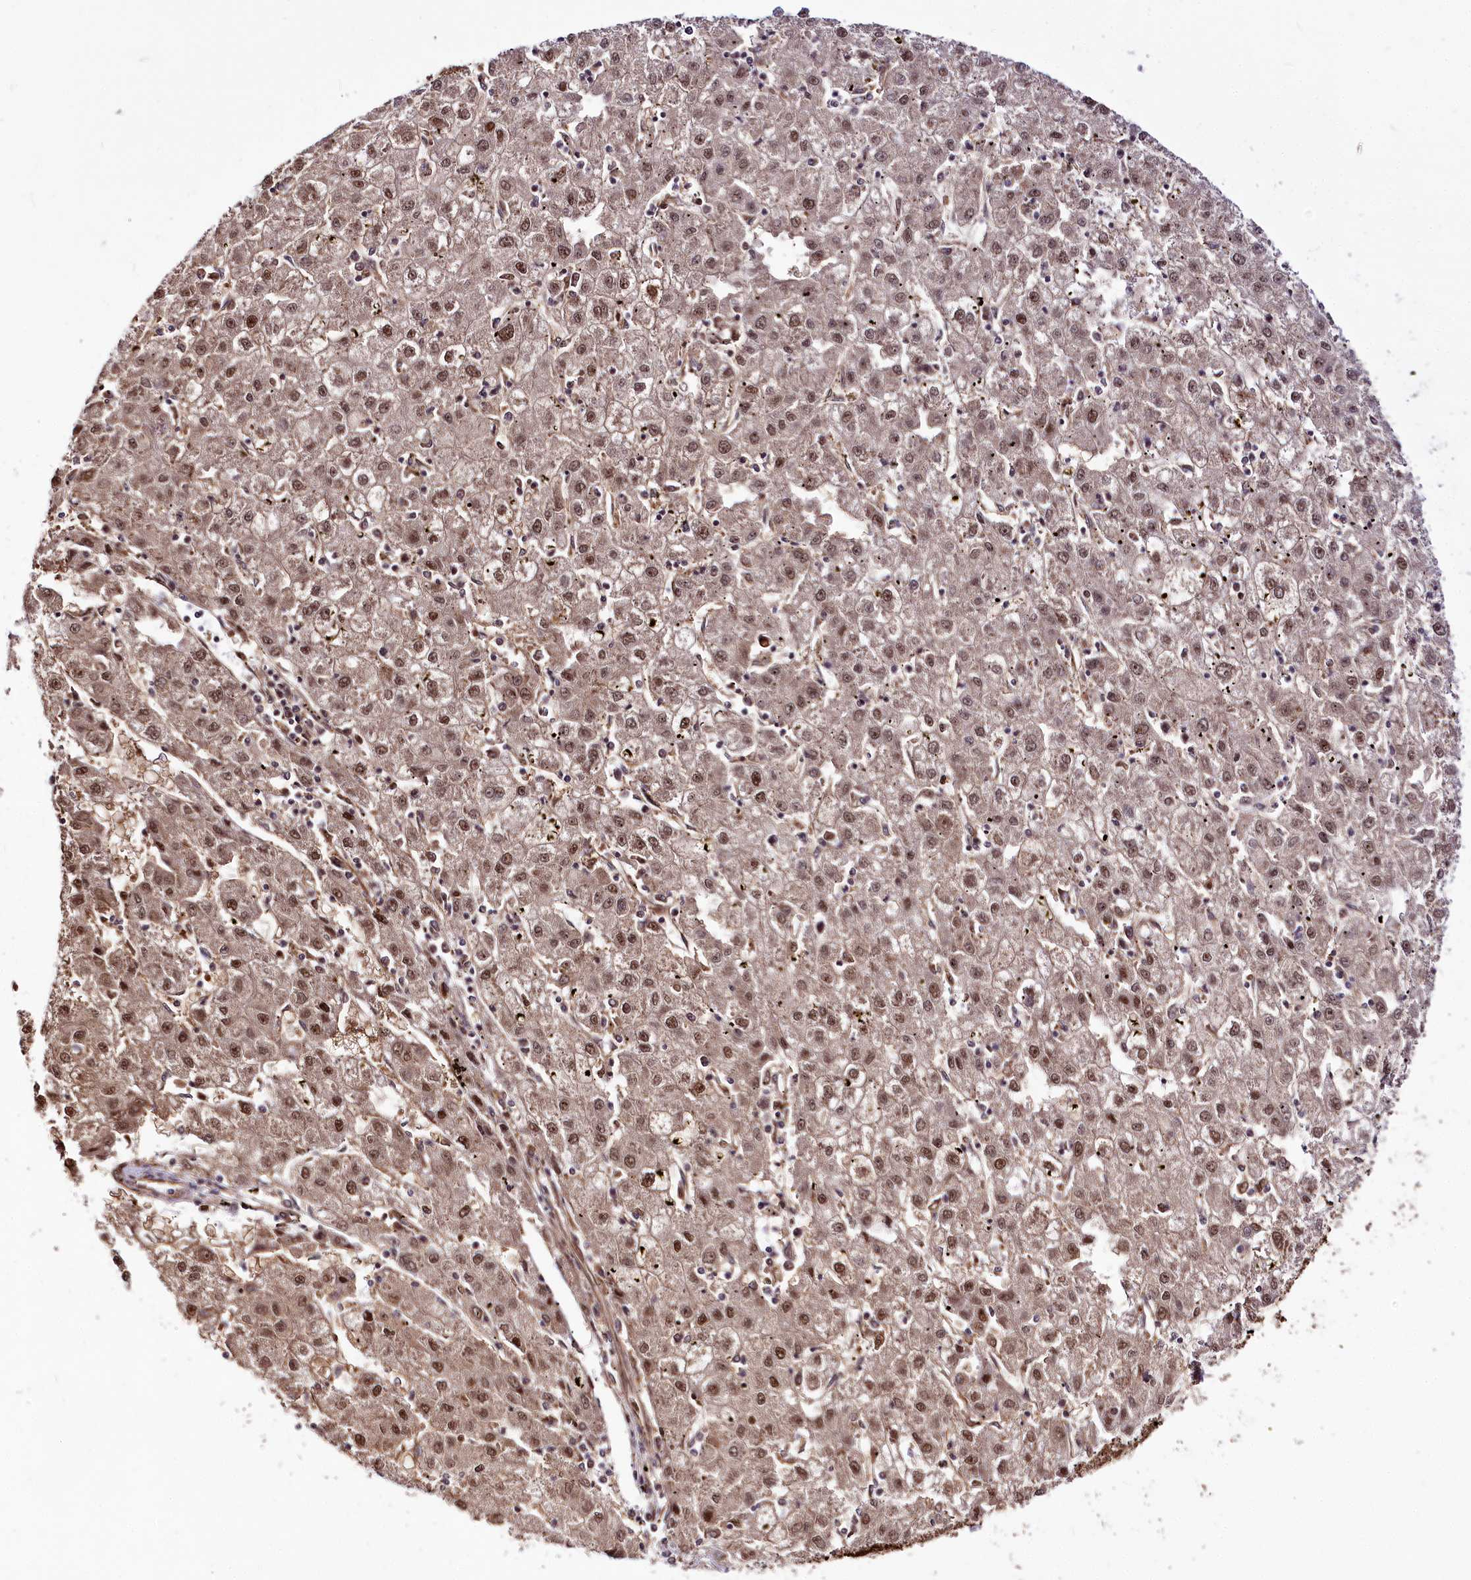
{"staining": {"intensity": "moderate", "quantity": ">75%", "location": "nuclear"}, "tissue": "liver cancer", "cell_type": "Tumor cells", "image_type": "cancer", "snomed": [{"axis": "morphology", "description": "Carcinoma, Hepatocellular, NOS"}, {"axis": "topography", "description": "Liver"}], "caption": "An image of liver cancer (hepatocellular carcinoma) stained for a protein reveals moderate nuclear brown staining in tumor cells.", "gene": "GNL3L", "patient": {"sex": "male", "age": 72}}